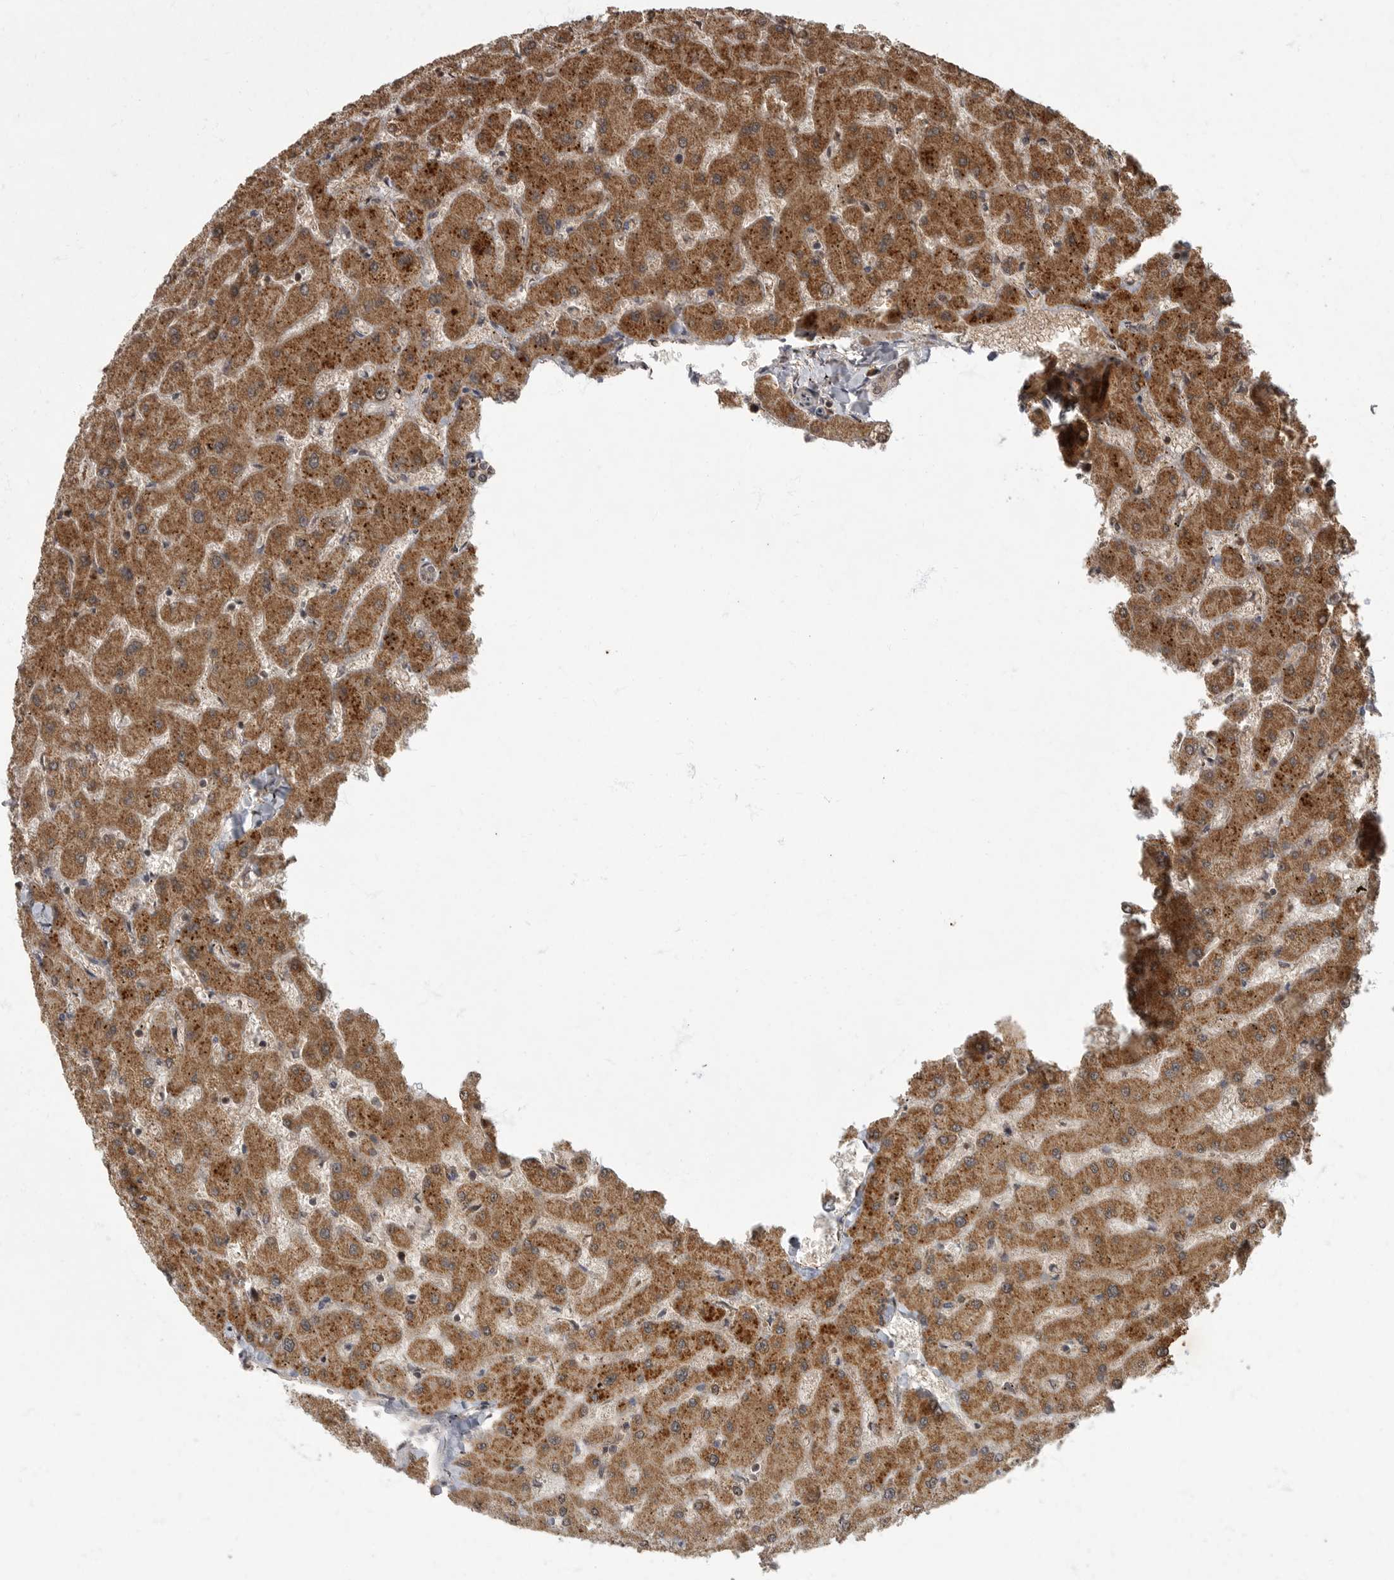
{"staining": {"intensity": "weak", "quantity": "<25%", "location": "cytoplasmic/membranous"}, "tissue": "liver", "cell_type": "Cholangiocytes", "image_type": "normal", "snomed": [{"axis": "morphology", "description": "Normal tissue, NOS"}, {"axis": "topography", "description": "Liver"}], "caption": "Cholangiocytes are negative for protein expression in normal human liver. (DAB (3,3'-diaminobenzidine) immunohistochemistry (IHC), high magnification).", "gene": "MAFG", "patient": {"sex": "female", "age": 63}}